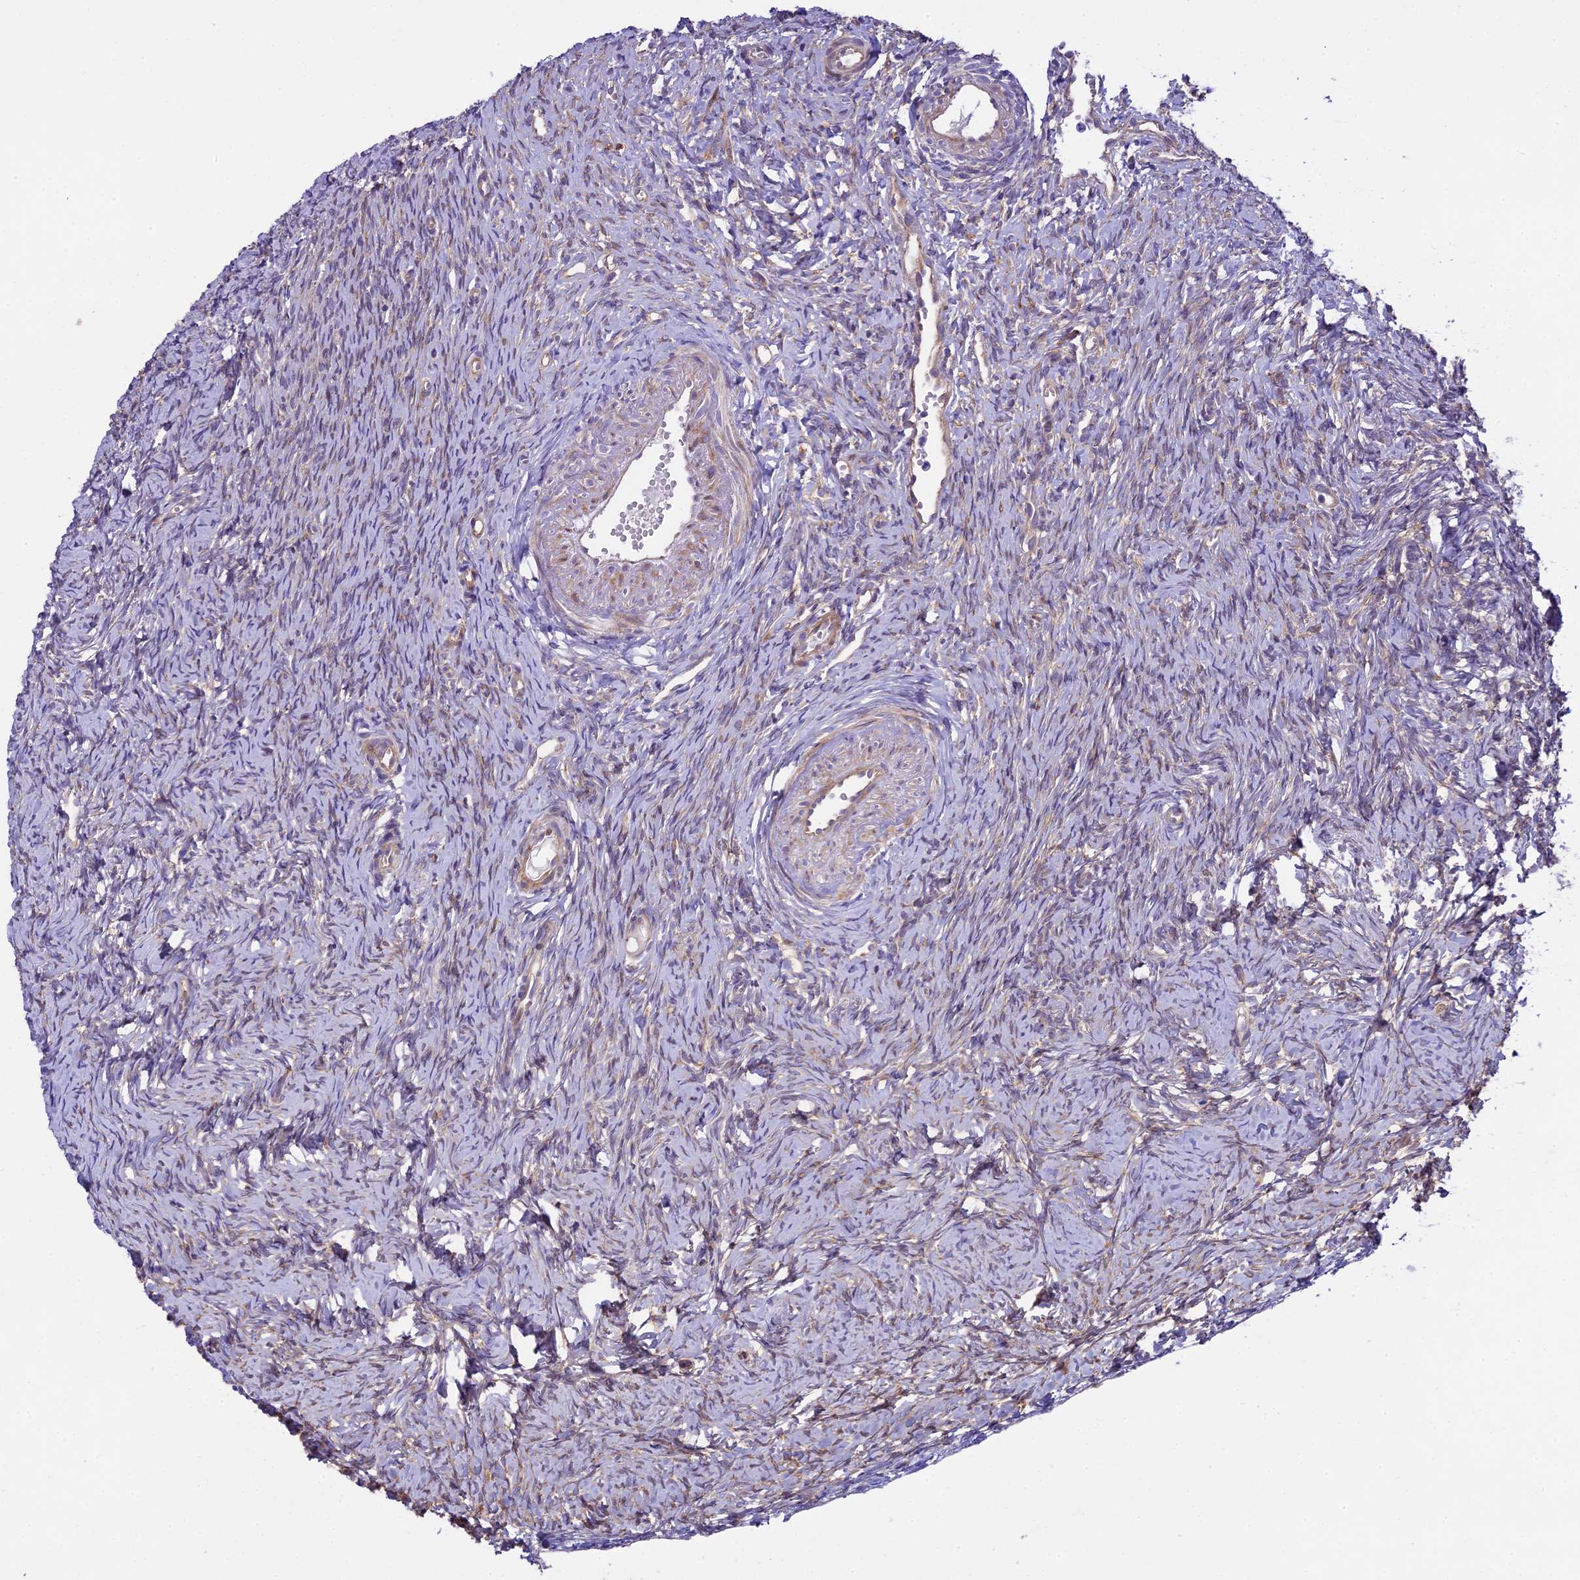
{"staining": {"intensity": "weak", "quantity": "<25%", "location": "cytoplasmic/membranous"}, "tissue": "ovary", "cell_type": "Ovarian stroma cells", "image_type": "normal", "snomed": [{"axis": "morphology", "description": "Normal tissue, NOS"}, {"axis": "topography", "description": "Ovary"}], "caption": "Immunohistochemical staining of unremarkable human ovary demonstrates no significant positivity in ovarian stroma cells.", "gene": "SPIRE1", "patient": {"sex": "female", "age": 51}}